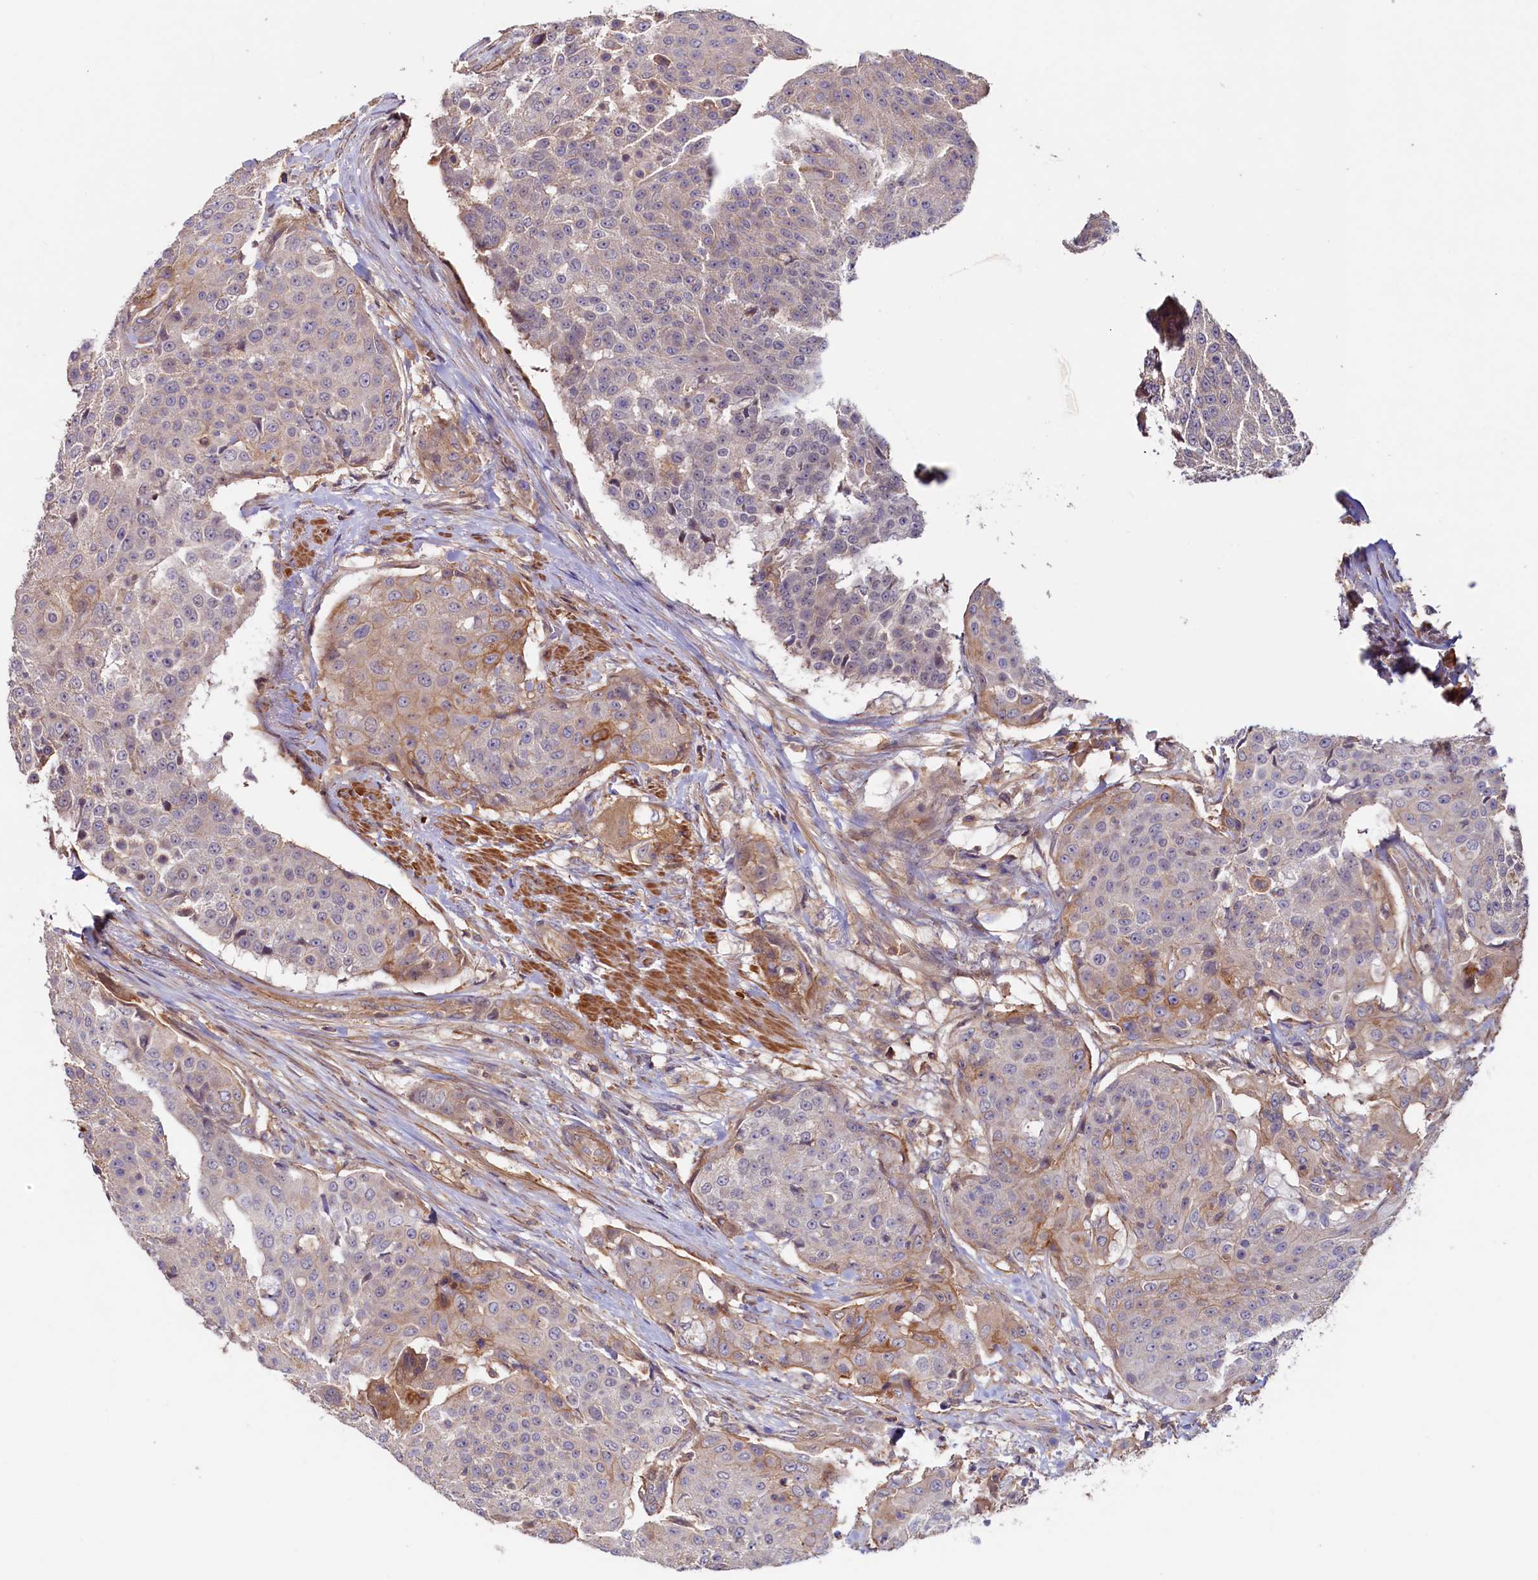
{"staining": {"intensity": "moderate", "quantity": "<25%", "location": "cytoplasmic/membranous"}, "tissue": "urothelial cancer", "cell_type": "Tumor cells", "image_type": "cancer", "snomed": [{"axis": "morphology", "description": "Urothelial carcinoma, High grade"}, {"axis": "topography", "description": "Urinary bladder"}], "caption": "IHC (DAB (3,3'-diaminobenzidine)) staining of human urothelial cancer reveals moderate cytoplasmic/membranous protein positivity in about <25% of tumor cells.", "gene": "DUOXA1", "patient": {"sex": "female", "age": 63}}